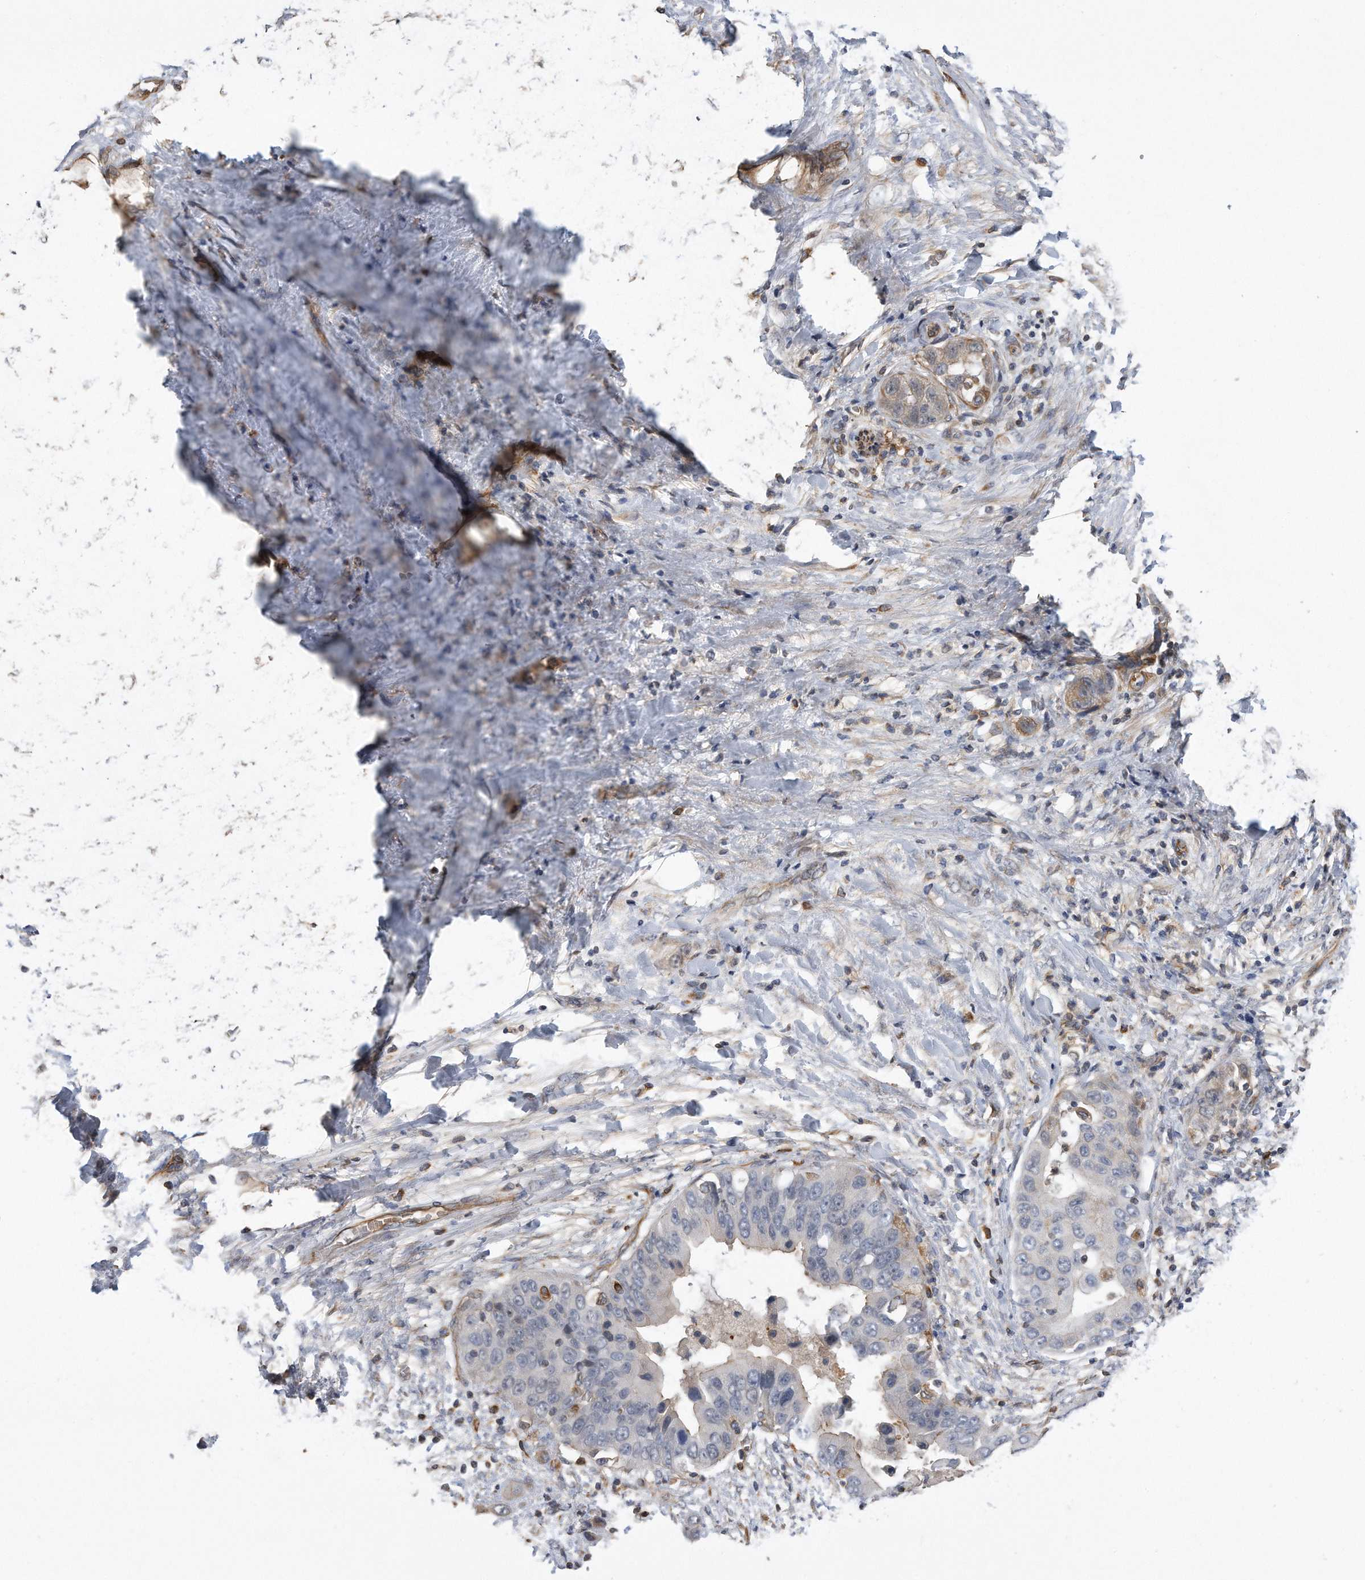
{"staining": {"intensity": "weak", "quantity": "25%-75%", "location": "cytoplasmic/membranous"}, "tissue": "liver cancer", "cell_type": "Tumor cells", "image_type": "cancer", "snomed": [{"axis": "morphology", "description": "Cholangiocarcinoma"}, {"axis": "topography", "description": "Liver"}], "caption": "The immunohistochemical stain highlights weak cytoplasmic/membranous expression in tumor cells of liver cancer tissue.", "gene": "GPC1", "patient": {"sex": "female", "age": 52}}